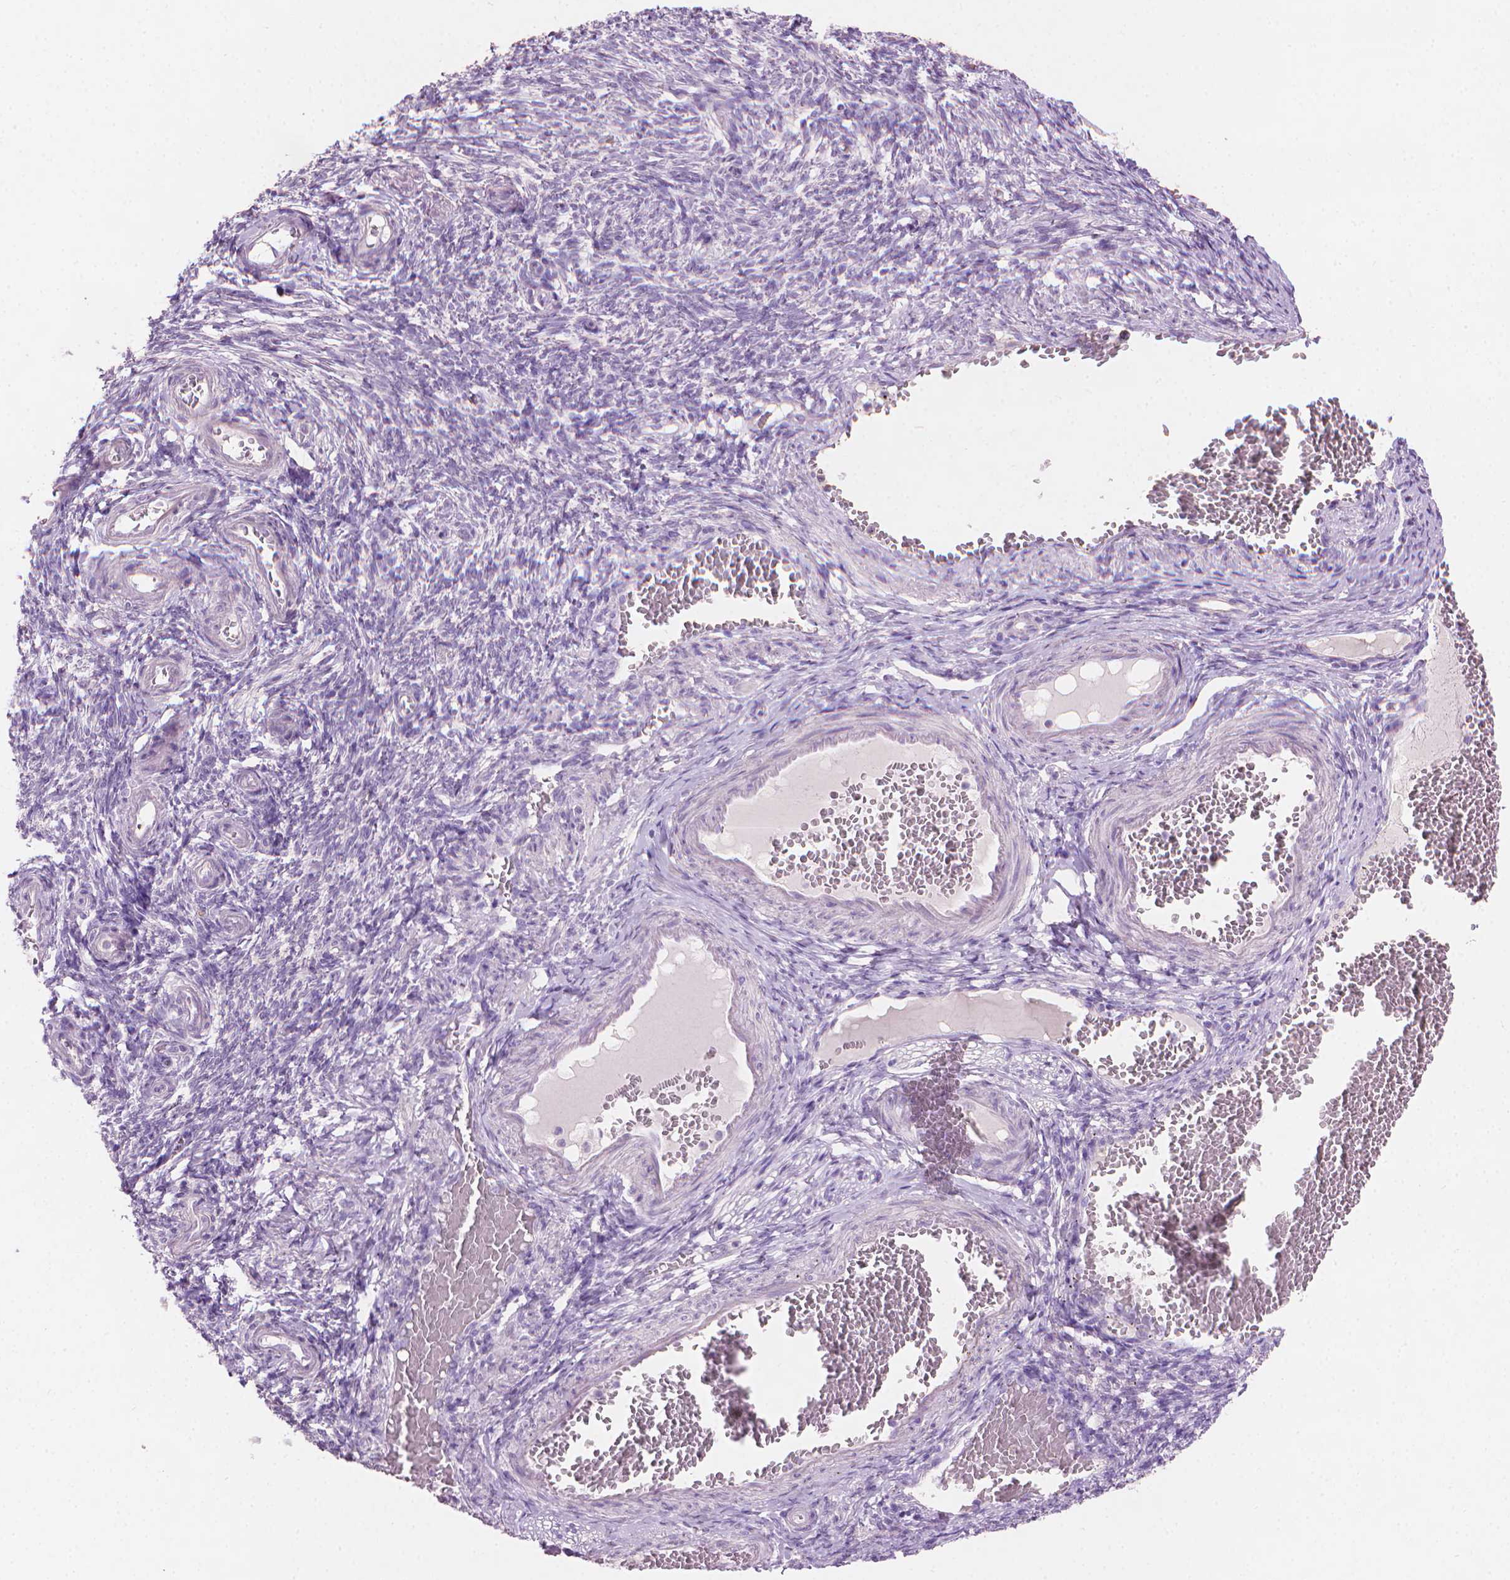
{"staining": {"intensity": "moderate", "quantity": ">75%", "location": "cytoplasmic/membranous"}, "tissue": "ovary", "cell_type": "Follicle cells", "image_type": "normal", "snomed": [{"axis": "morphology", "description": "Normal tissue, NOS"}, {"axis": "topography", "description": "Ovary"}], "caption": "Protein expression analysis of unremarkable ovary reveals moderate cytoplasmic/membranous staining in about >75% of follicle cells.", "gene": "MLANA", "patient": {"sex": "female", "age": 39}}